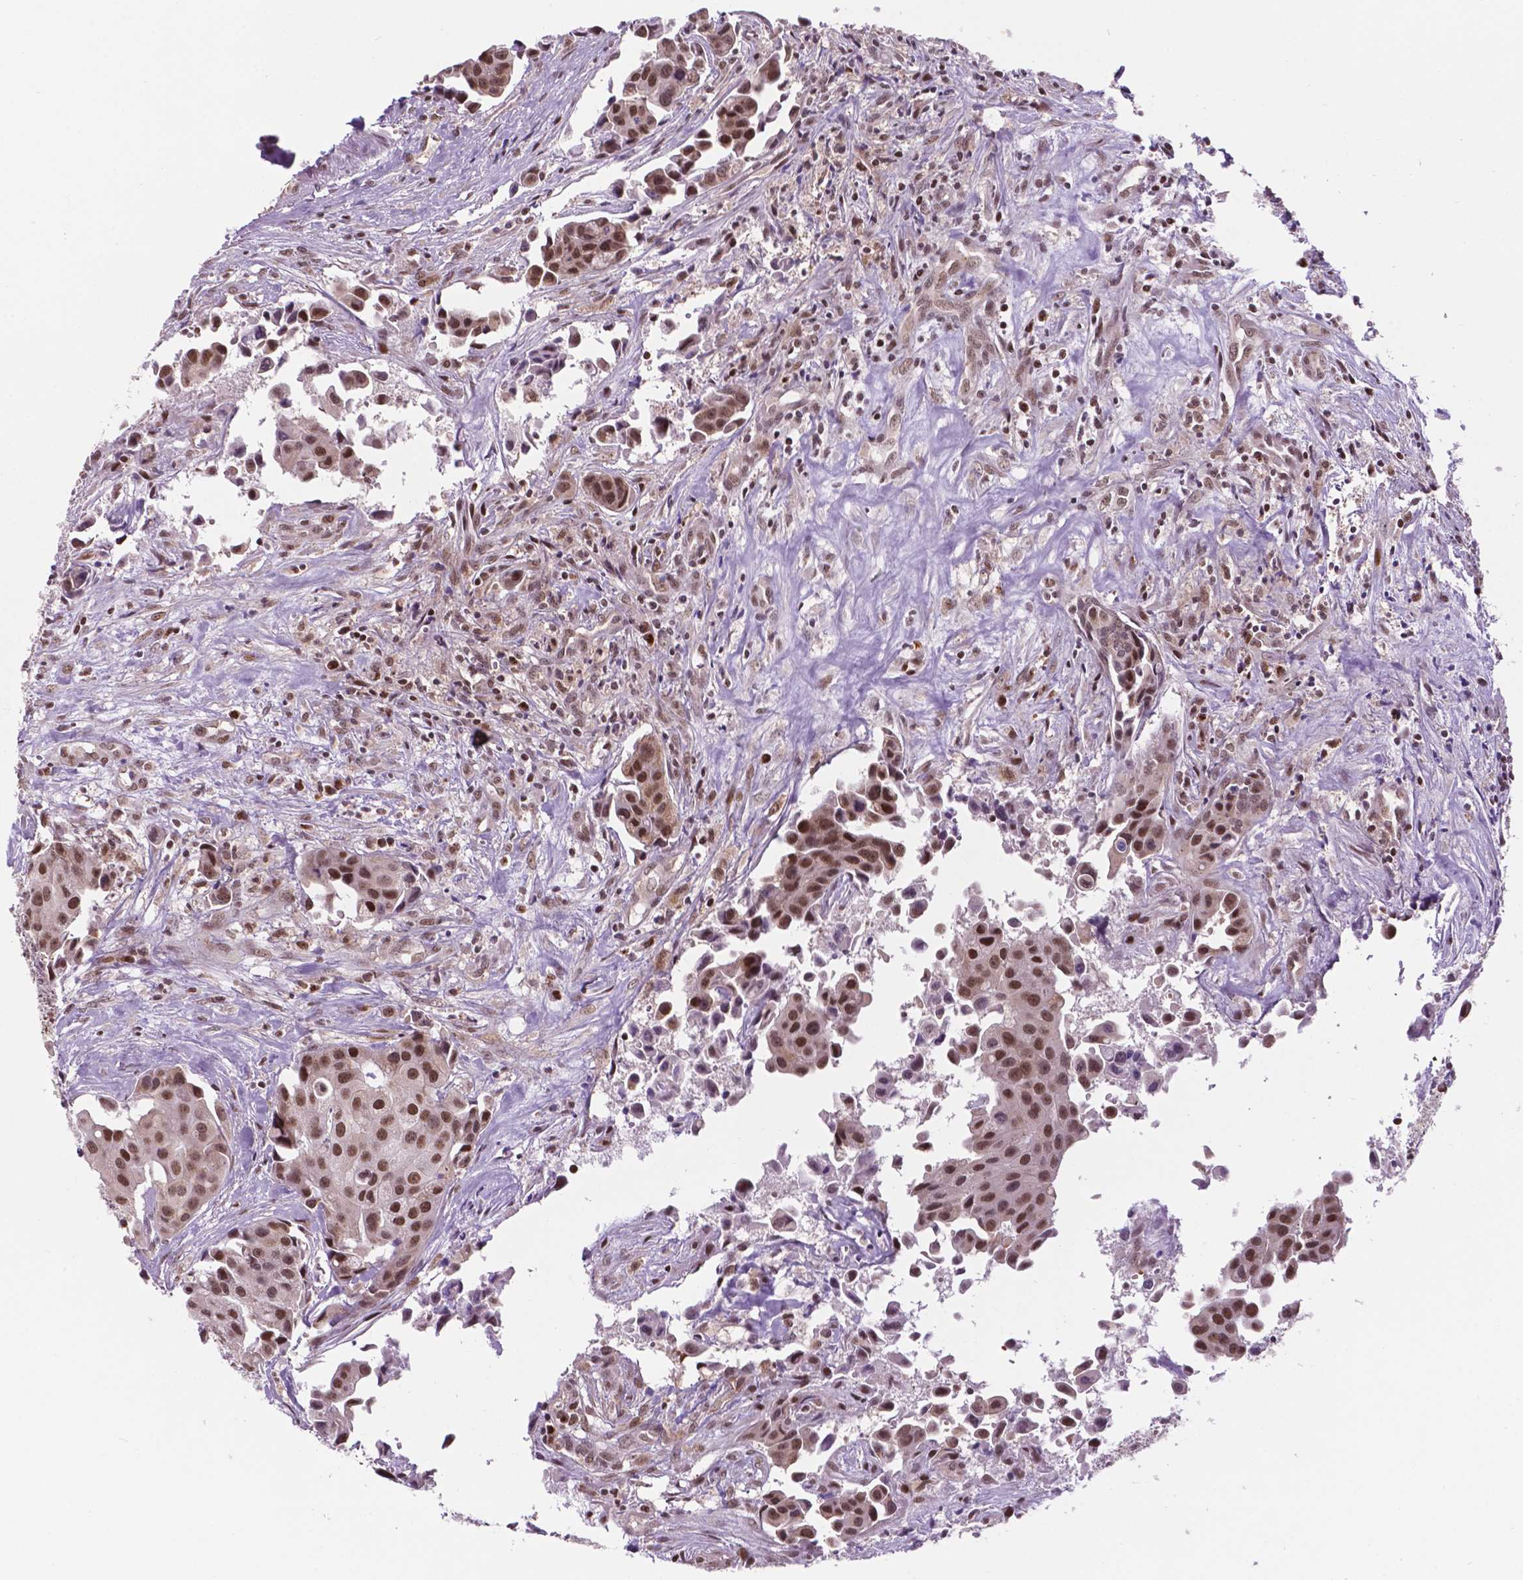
{"staining": {"intensity": "moderate", "quantity": ">75%", "location": "nuclear"}, "tissue": "head and neck cancer", "cell_type": "Tumor cells", "image_type": "cancer", "snomed": [{"axis": "morphology", "description": "Adenocarcinoma, NOS"}, {"axis": "topography", "description": "Head-Neck"}], "caption": "Adenocarcinoma (head and neck) stained with a brown dye shows moderate nuclear positive positivity in about >75% of tumor cells.", "gene": "PER2", "patient": {"sex": "male", "age": 76}}